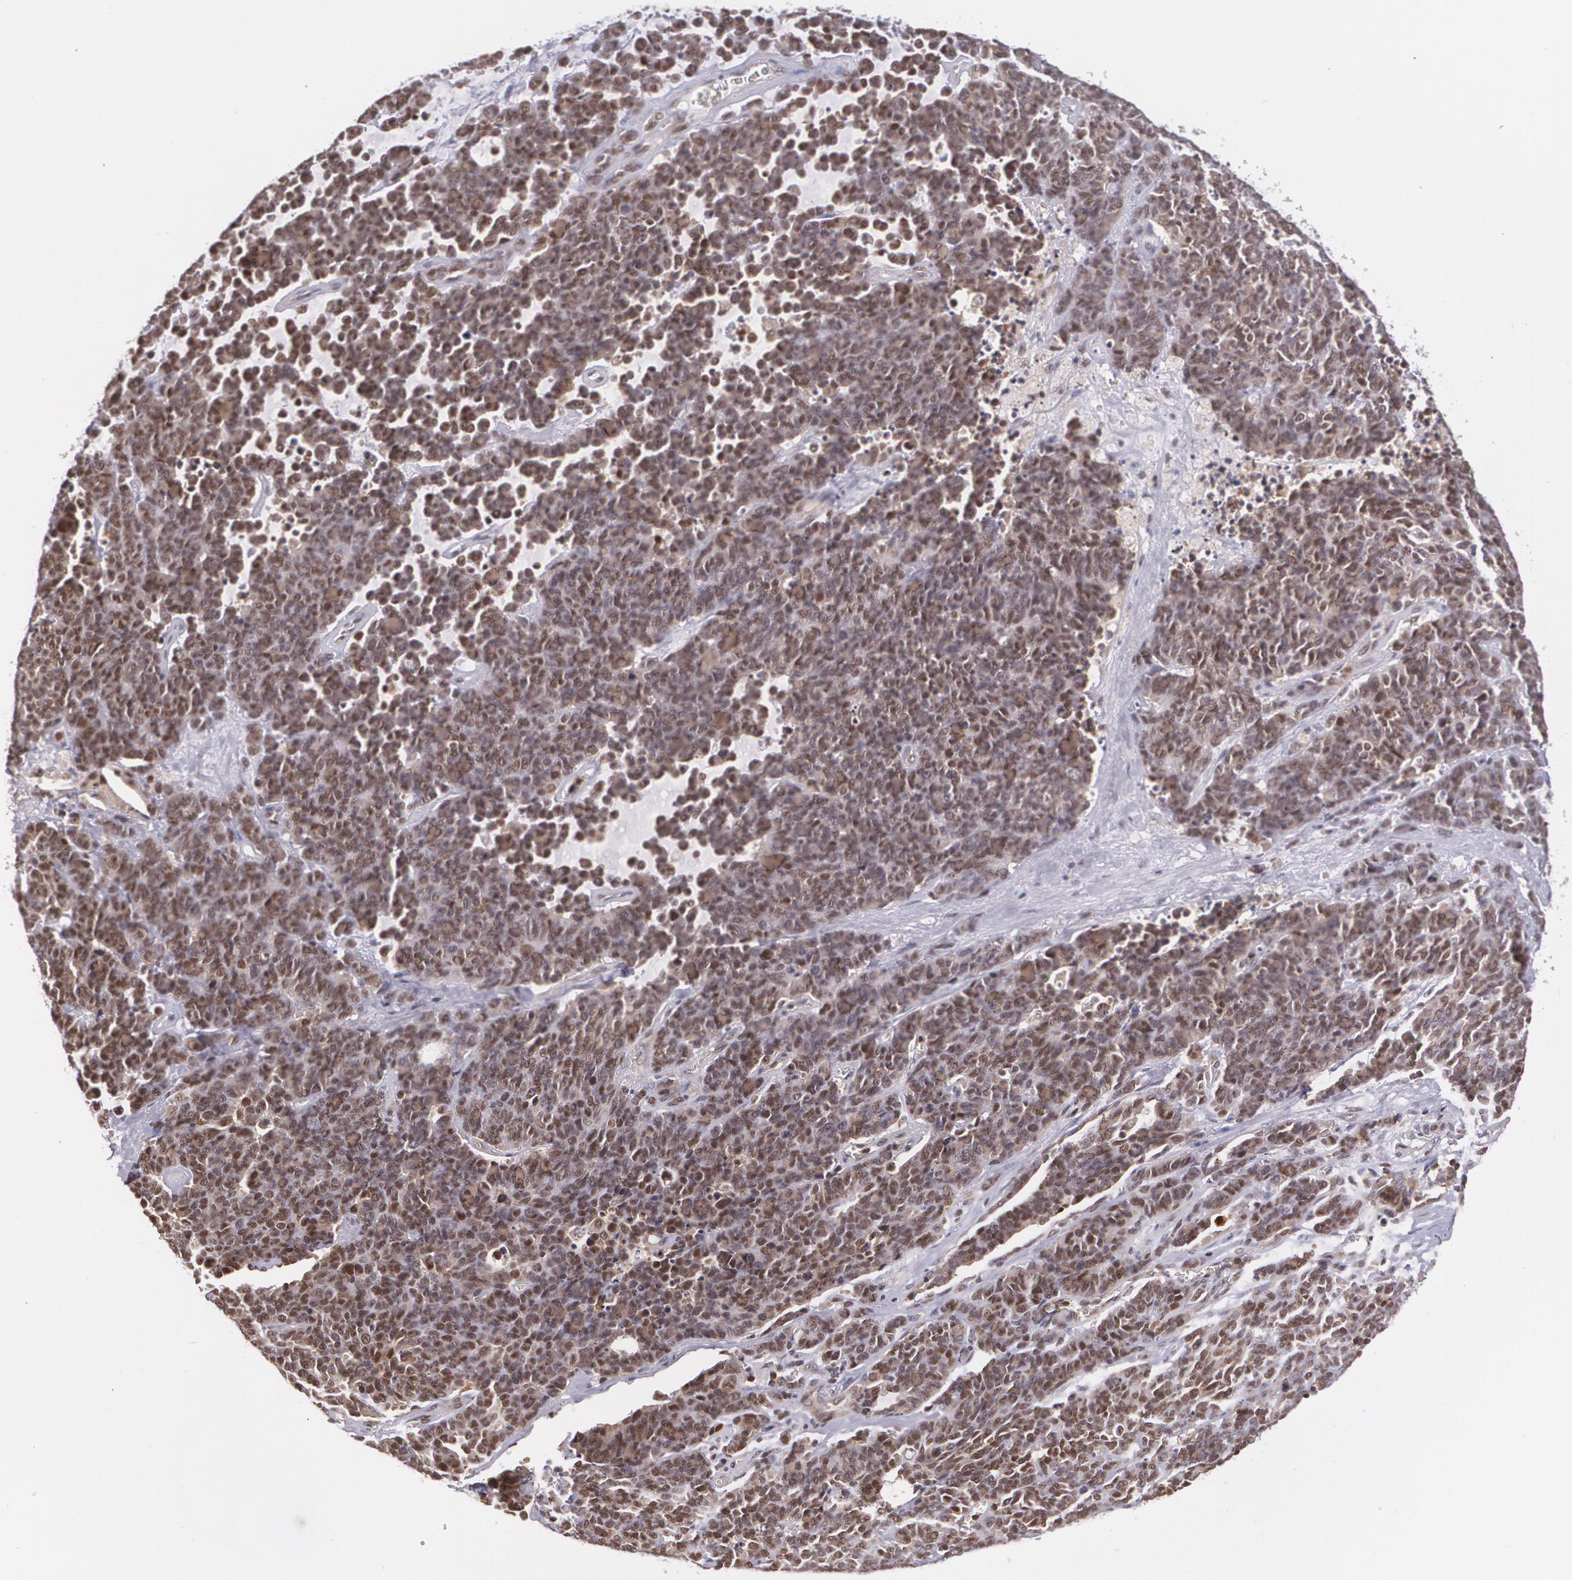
{"staining": {"intensity": "moderate", "quantity": ">75%", "location": "cytoplasmic/membranous,nuclear"}, "tissue": "lung cancer", "cell_type": "Tumor cells", "image_type": "cancer", "snomed": [{"axis": "morphology", "description": "Neoplasm, malignant, NOS"}, {"axis": "topography", "description": "Lung"}], "caption": "Brown immunohistochemical staining in neoplasm (malignant) (lung) exhibits moderate cytoplasmic/membranous and nuclear staining in about >75% of tumor cells.", "gene": "CUL2", "patient": {"sex": "female", "age": 58}}